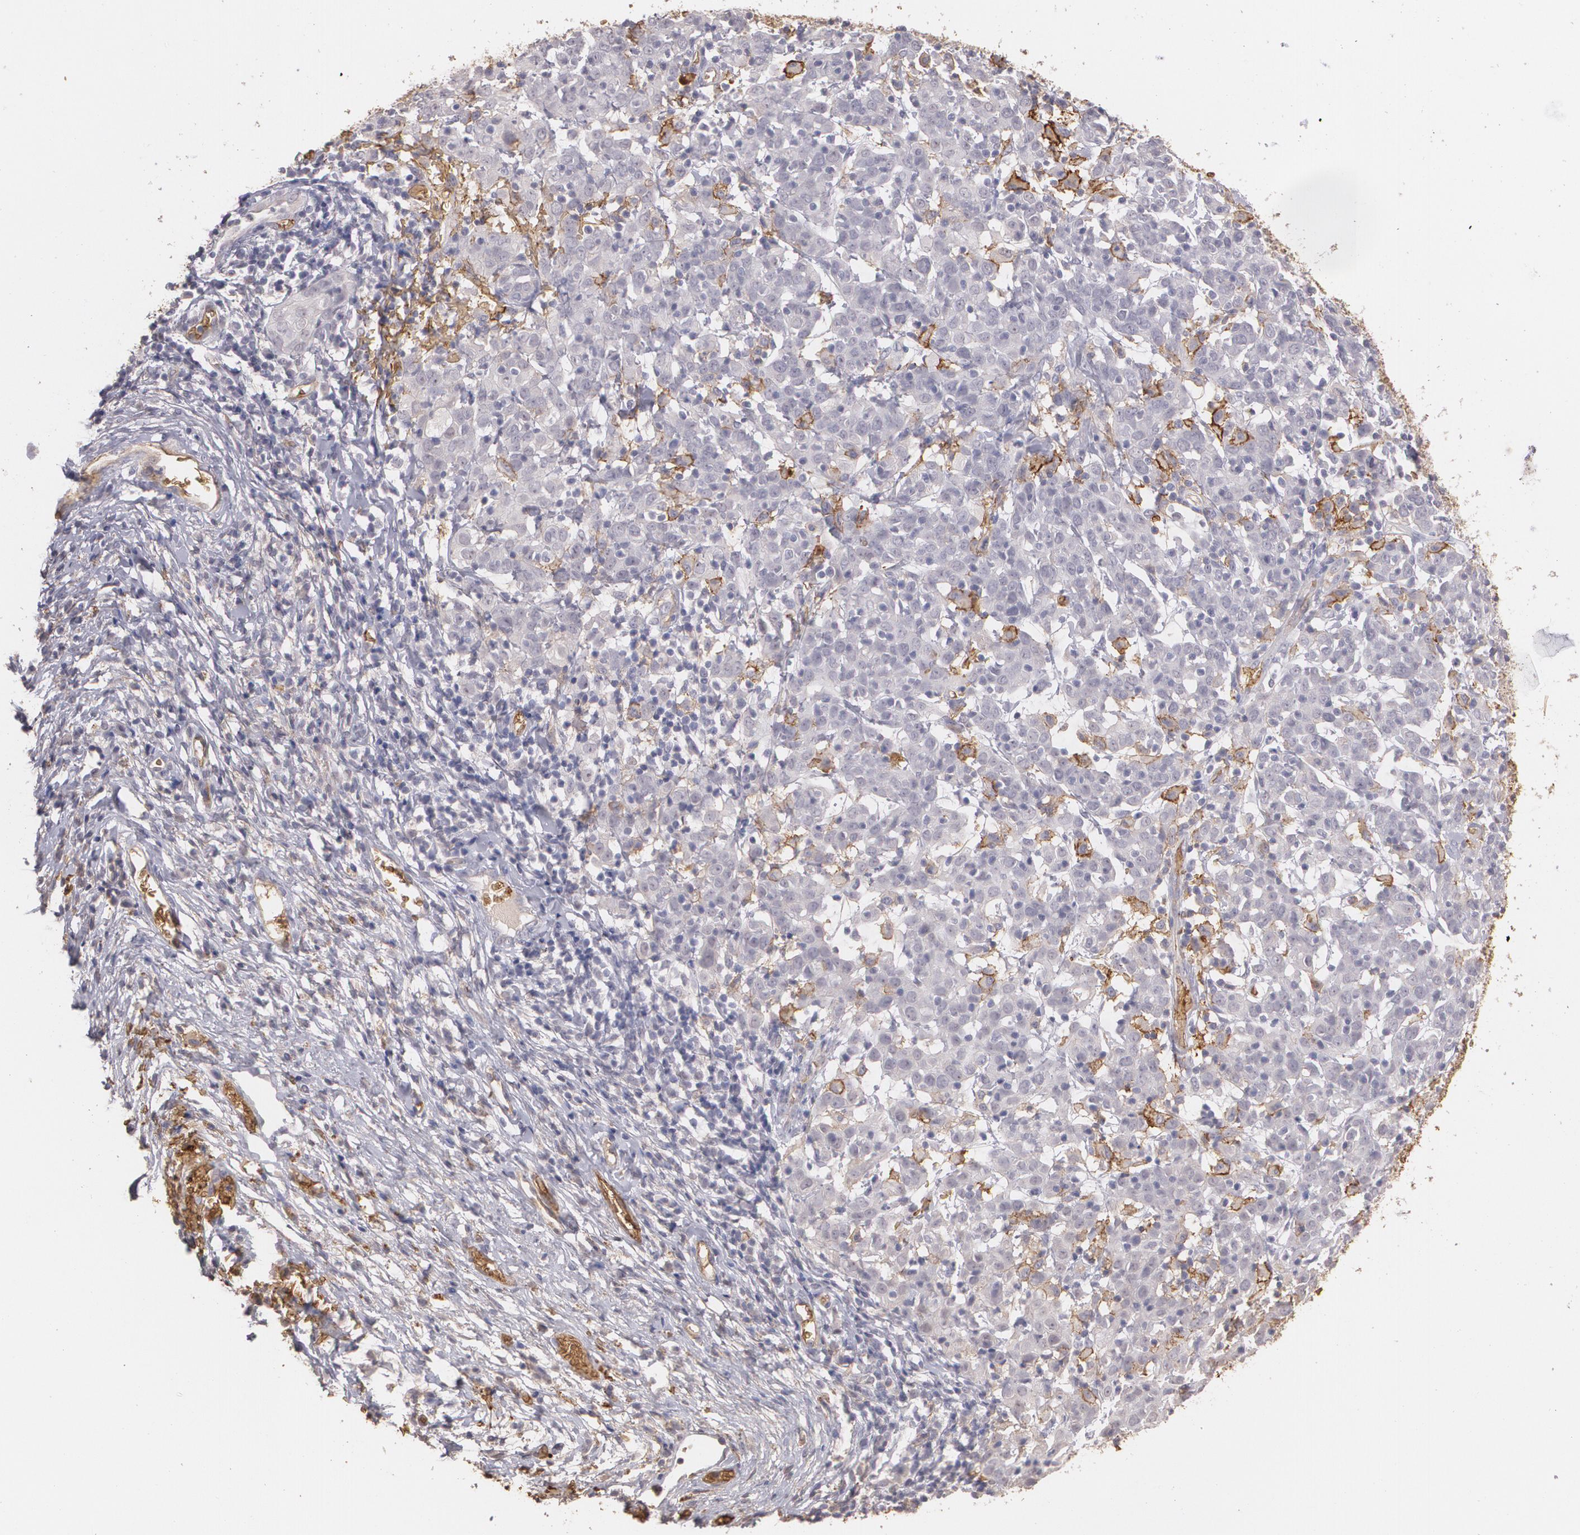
{"staining": {"intensity": "negative", "quantity": "none", "location": "none"}, "tissue": "cervical cancer", "cell_type": "Tumor cells", "image_type": "cancer", "snomed": [{"axis": "morphology", "description": "Normal tissue, NOS"}, {"axis": "morphology", "description": "Squamous cell carcinoma, NOS"}, {"axis": "topography", "description": "Cervix"}], "caption": "IHC histopathology image of neoplastic tissue: human cervical squamous cell carcinoma stained with DAB (3,3'-diaminobenzidine) exhibits no significant protein expression in tumor cells.", "gene": "ACE", "patient": {"sex": "female", "age": 67}}